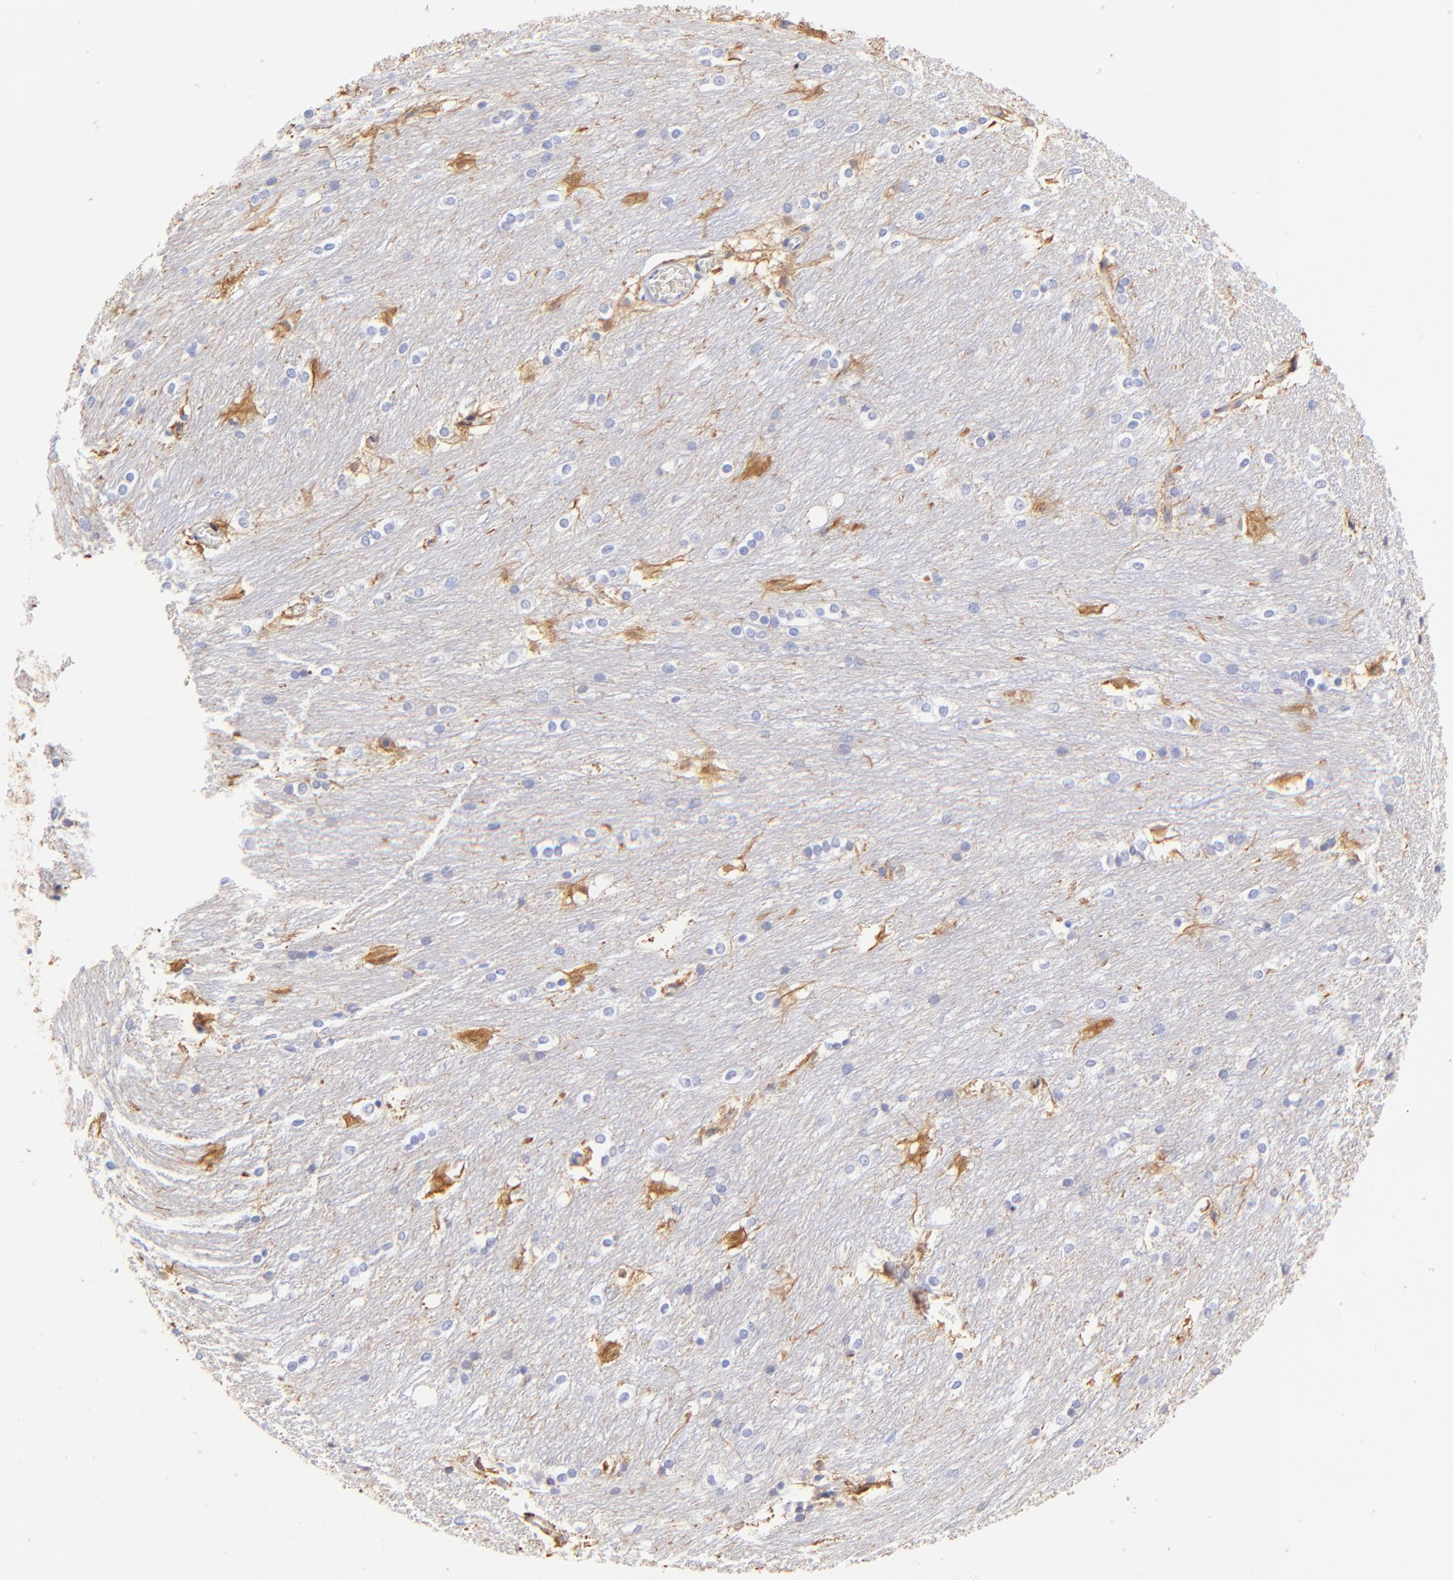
{"staining": {"intensity": "negative", "quantity": "none", "location": "none"}, "tissue": "caudate", "cell_type": "Glial cells", "image_type": "normal", "snomed": [{"axis": "morphology", "description": "Normal tissue, NOS"}, {"axis": "topography", "description": "Lateral ventricle wall"}], "caption": "Immunohistochemistry (IHC) of benign human caudate reveals no staining in glial cells.", "gene": "ALDH1A1", "patient": {"sex": "female", "age": 19}}